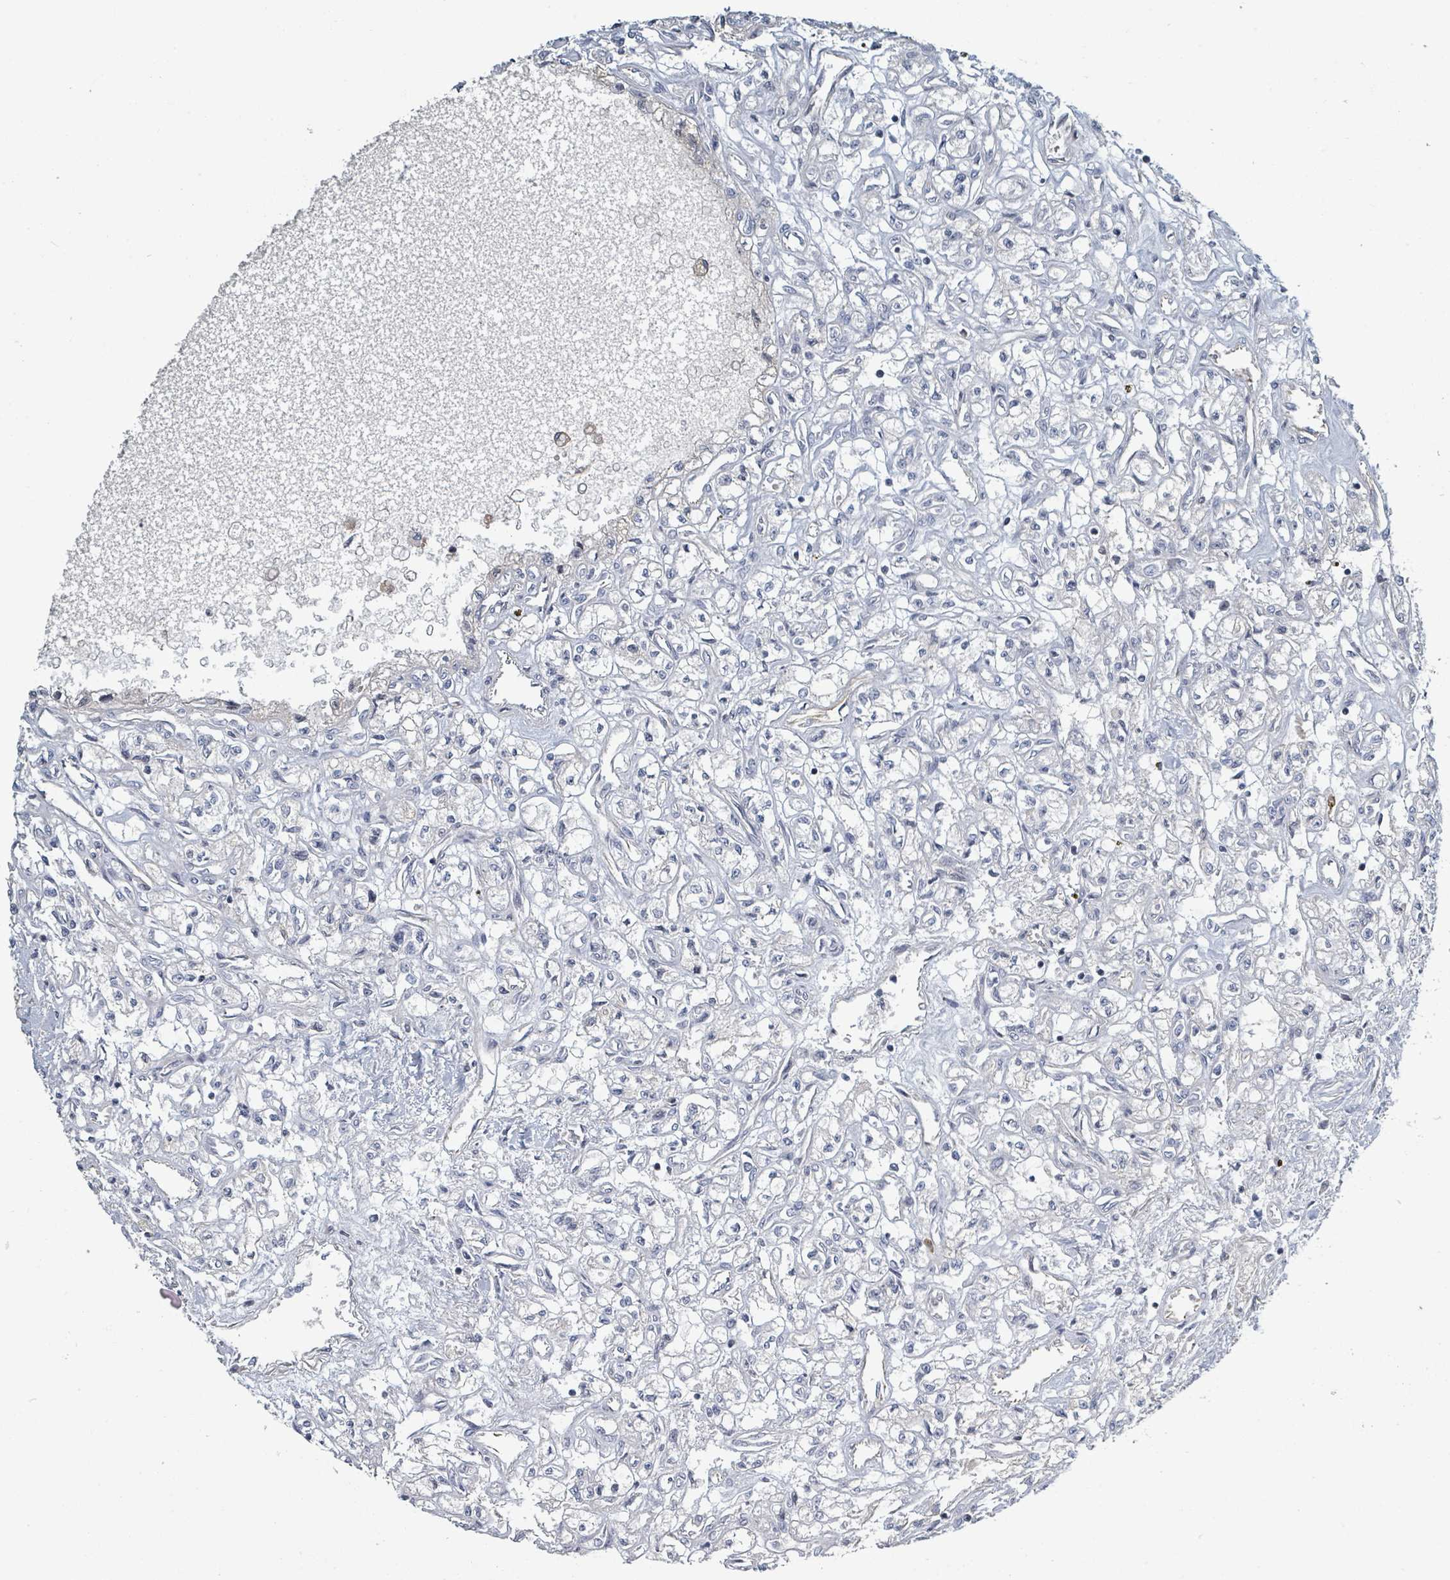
{"staining": {"intensity": "negative", "quantity": "none", "location": "none"}, "tissue": "renal cancer", "cell_type": "Tumor cells", "image_type": "cancer", "snomed": [{"axis": "morphology", "description": "Adenocarcinoma, NOS"}, {"axis": "topography", "description": "Kidney"}], "caption": "Adenocarcinoma (renal) stained for a protein using immunohistochemistry (IHC) shows no expression tumor cells.", "gene": "RAB33B", "patient": {"sex": "male", "age": 56}}